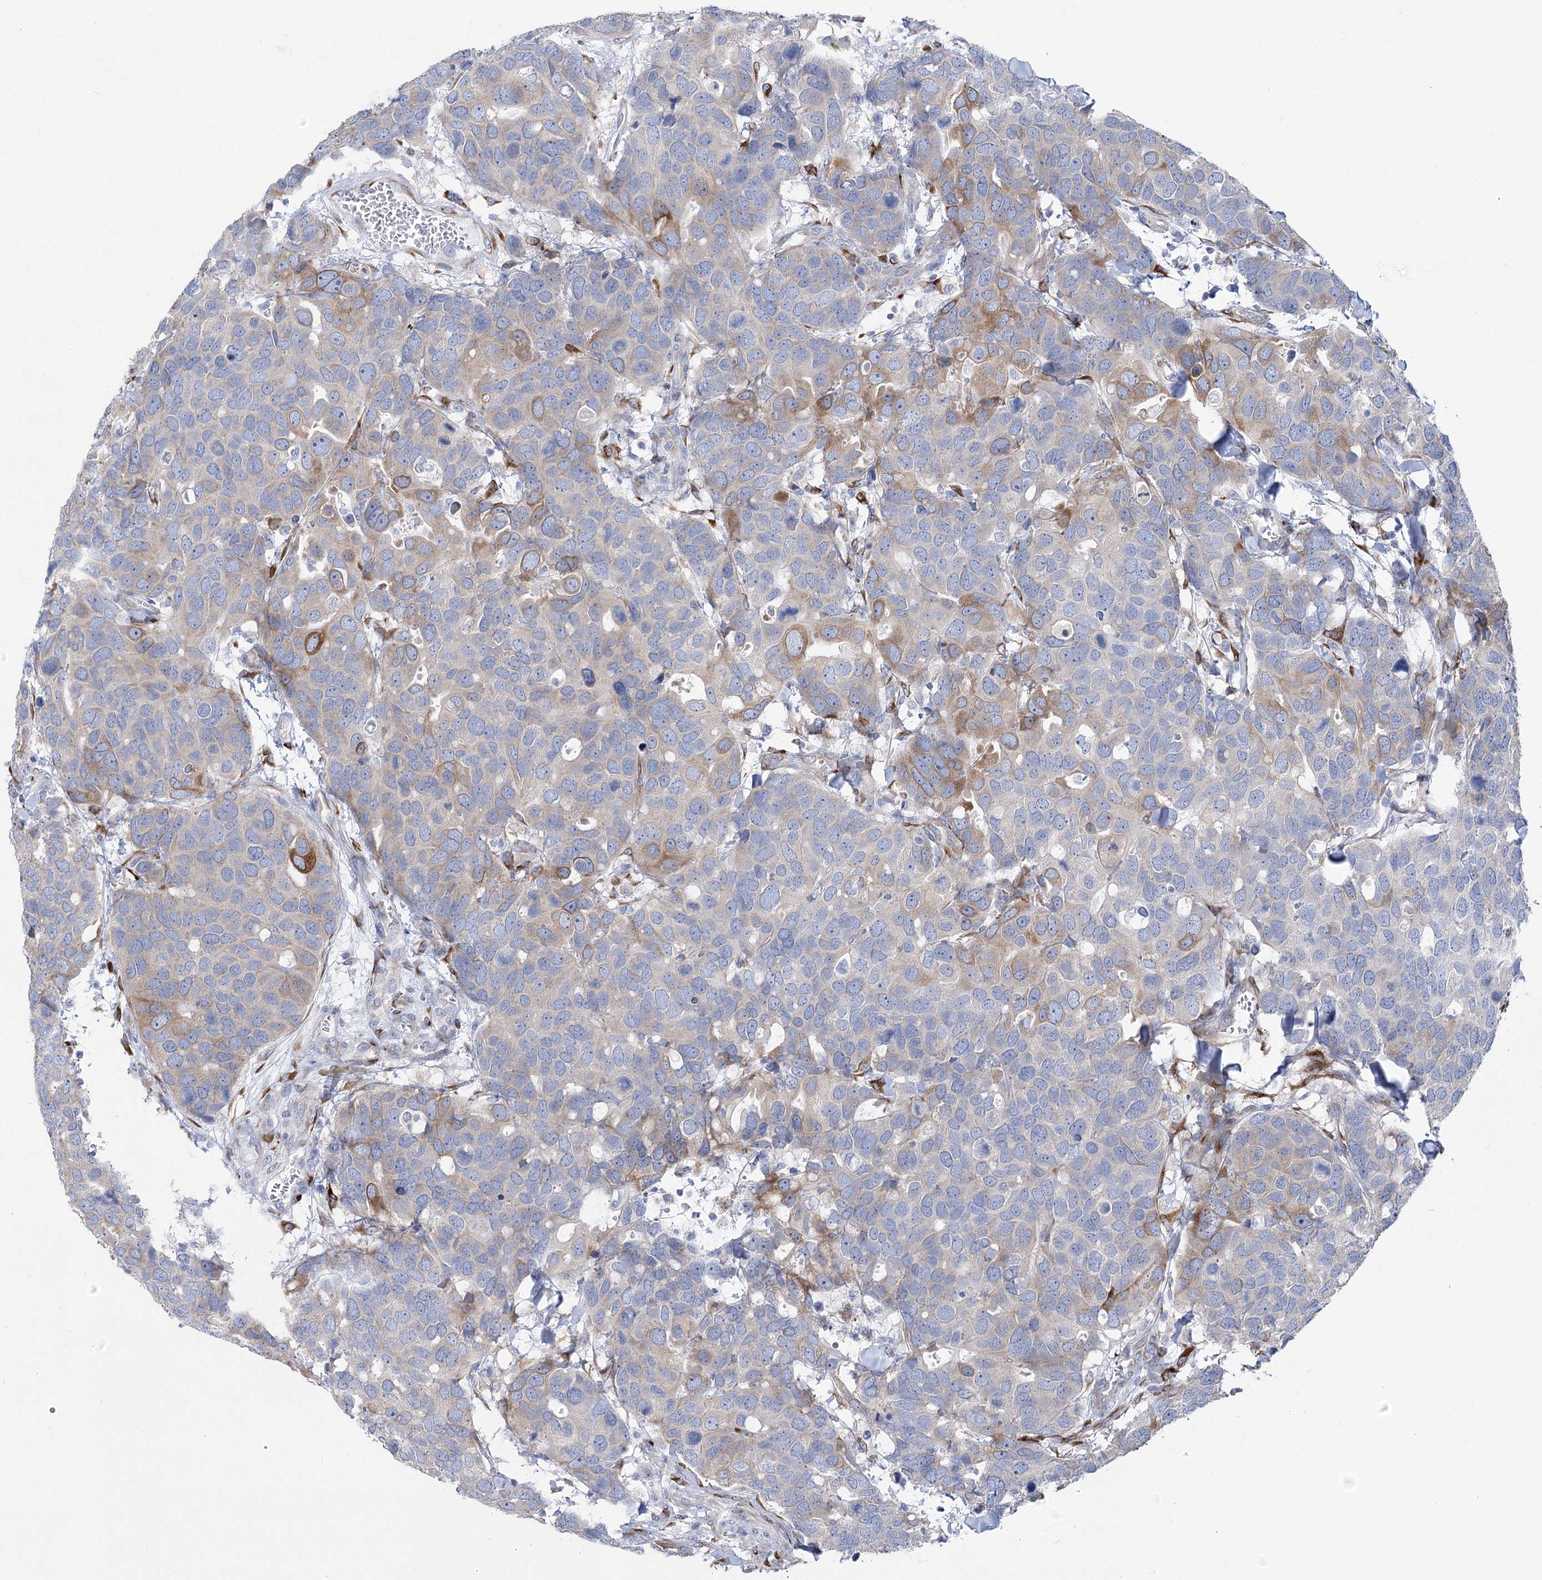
{"staining": {"intensity": "weak", "quantity": "25%-75%", "location": "cytoplasmic/membranous"}, "tissue": "breast cancer", "cell_type": "Tumor cells", "image_type": "cancer", "snomed": [{"axis": "morphology", "description": "Duct carcinoma"}, {"axis": "topography", "description": "Breast"}], "caption": "Breast cancer (invasive ductal carcinoma) was stained to show a protein in brown. There is low levels of weak cytoplasmic/membranous positivity in approximately 25%-75% of tumor cells.", "gene": "YTHDC2", "patient": {"sex": "female", "age": 83}}